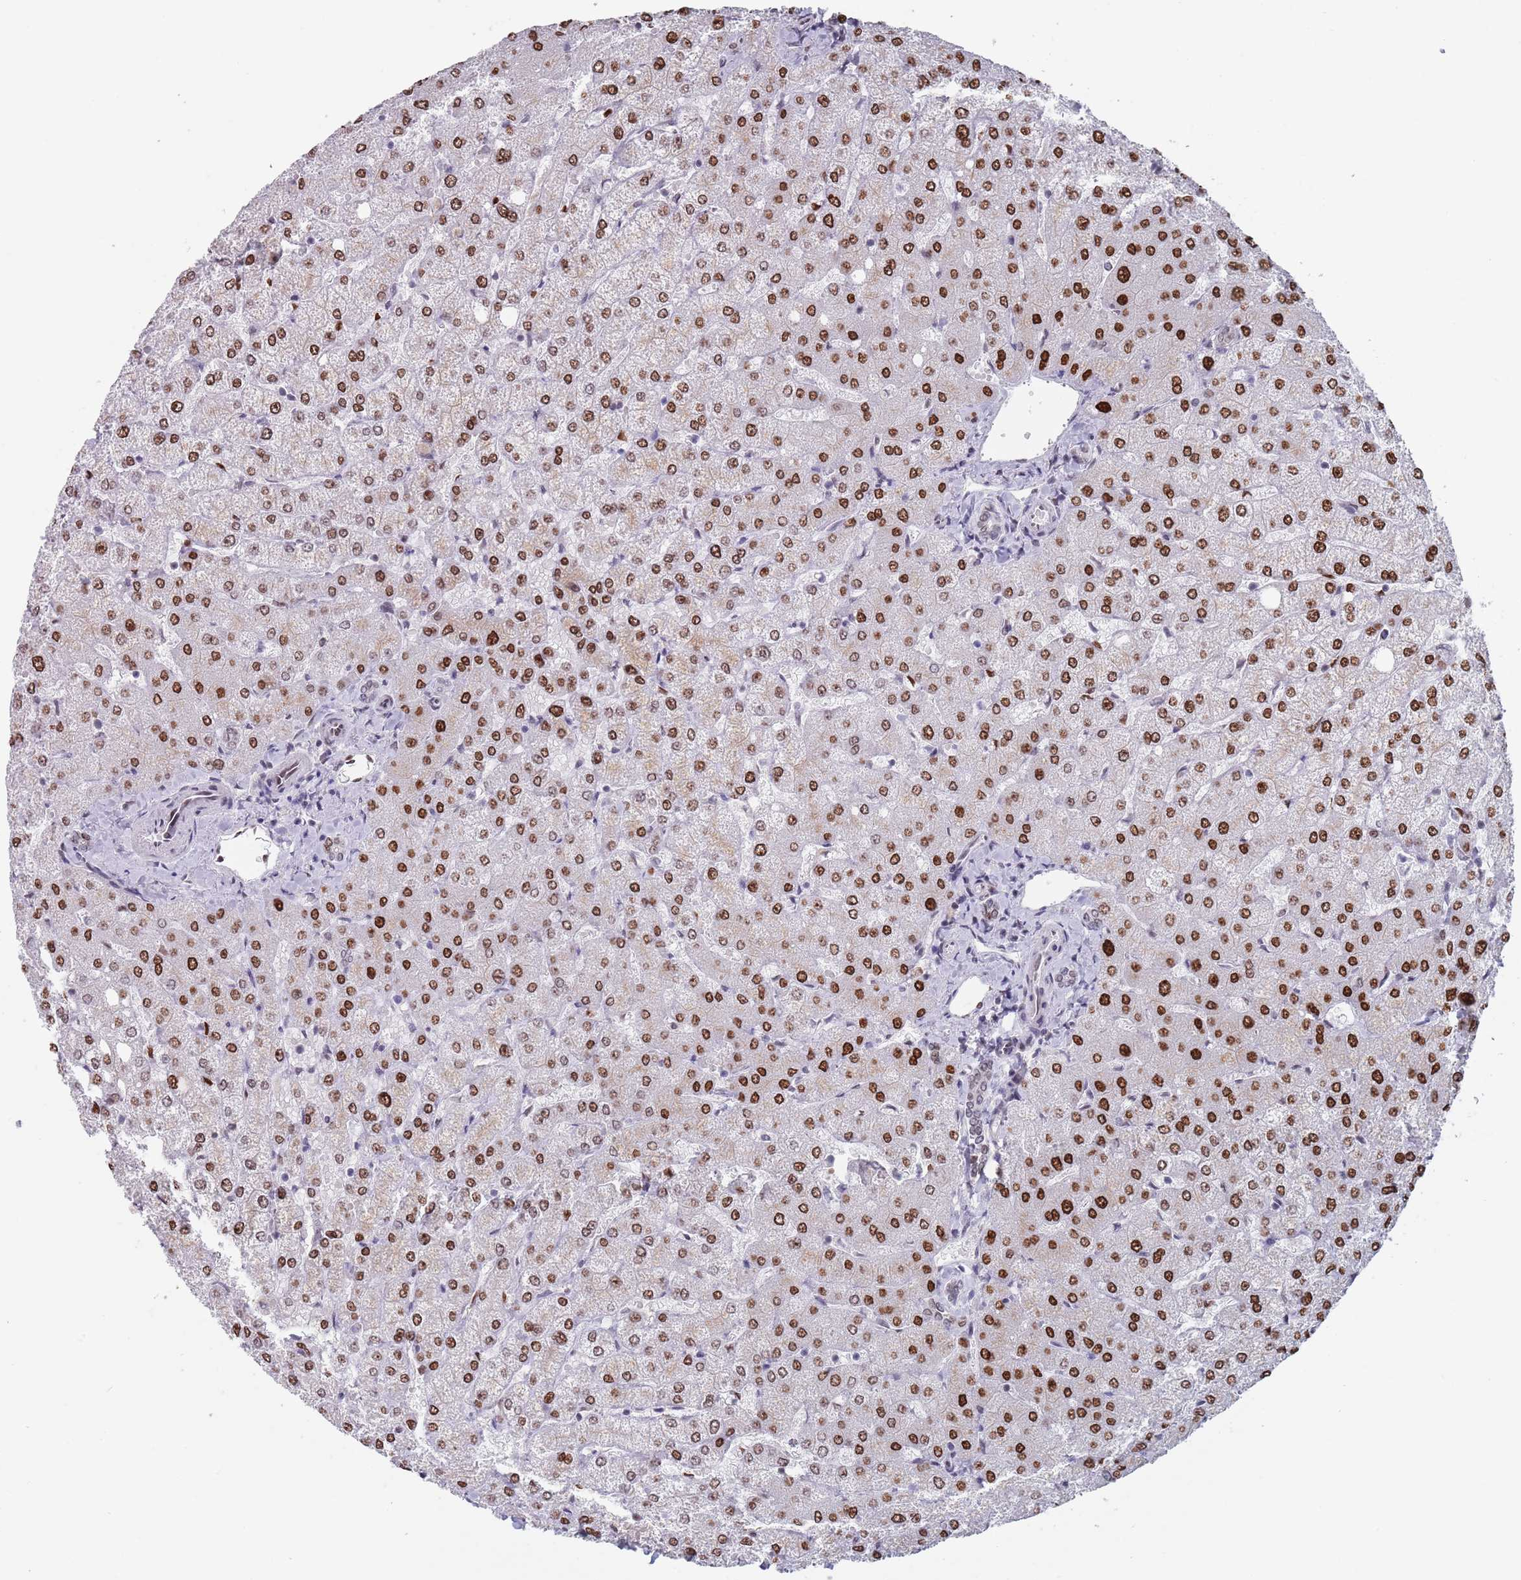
{"staining": {"intensity": "weak", "quantity": "<25%", "location": "nuclear"}, "tissue": "liver", "cell_type": "Cholangiocytes", "image_type": "normal", "snomed": [{"axis": "morphology", "description": "Normal tissue, NOS"}, {"axis": "topography", "description": "Liver"}], "caption": "DAB immunohistochemical staining of benign liver reveals no significant expression in cholangiocytes.", "gene": "MFSD12", "patient": {"sex": "female", "age": 54}}